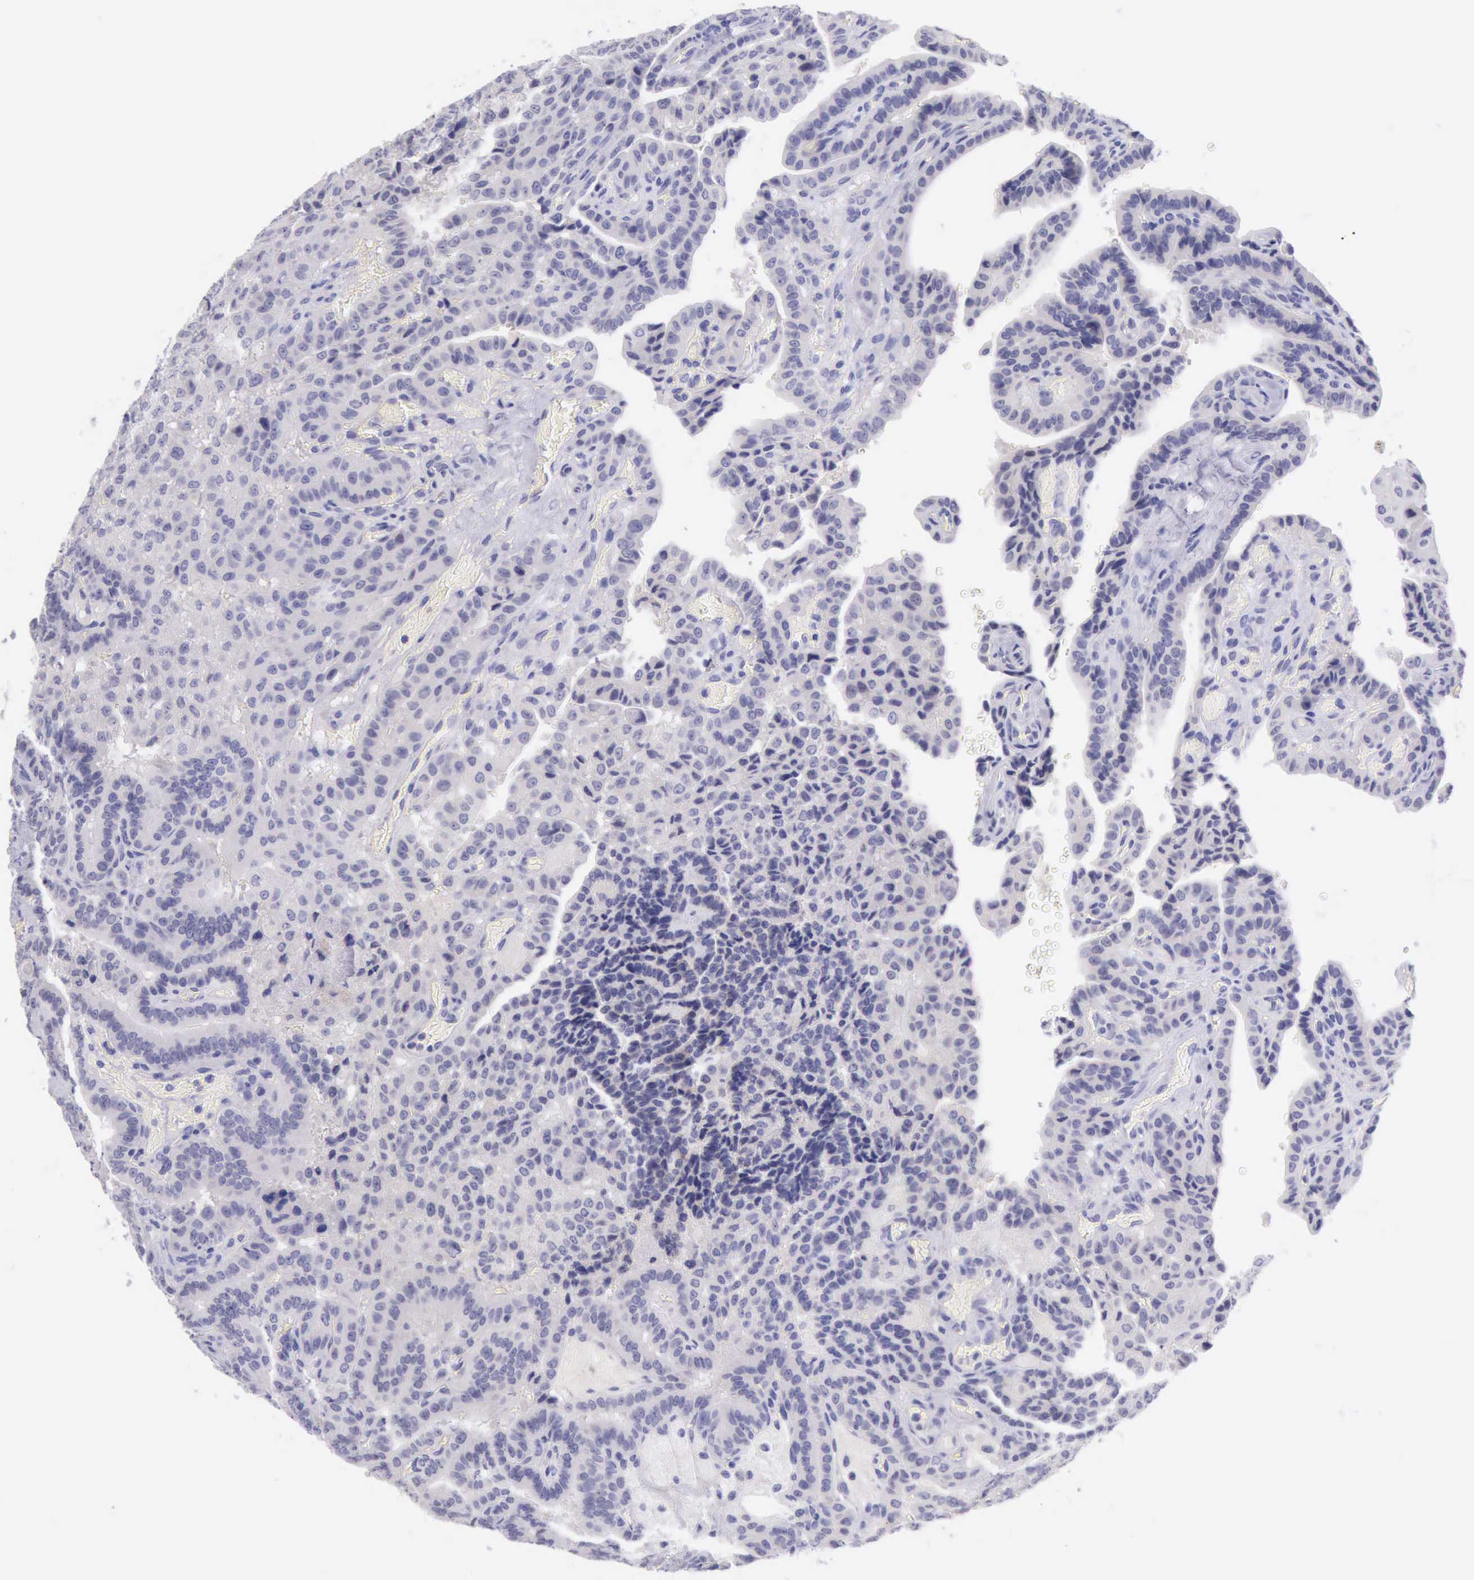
{"staining": {"intensity": "negative", "quantity": "none", "location": "none"}, "tissue": "thyroid cancer", "cell_type": "Tumor cells", "image_type": "cancer", "snomed": [{"axis": "morphology", "description": "Papillary adenocarcinoma, NOS"}, {"axis": "topography", "description": "Thyroid gland"}], "caption": "Human papillary adenocarcinoma (thyroid) stained for a protein using IHC exhibits no positivity in tumor cells.", "gene": "LRFN5", "patient": {"sex": "male", "age": 87}}